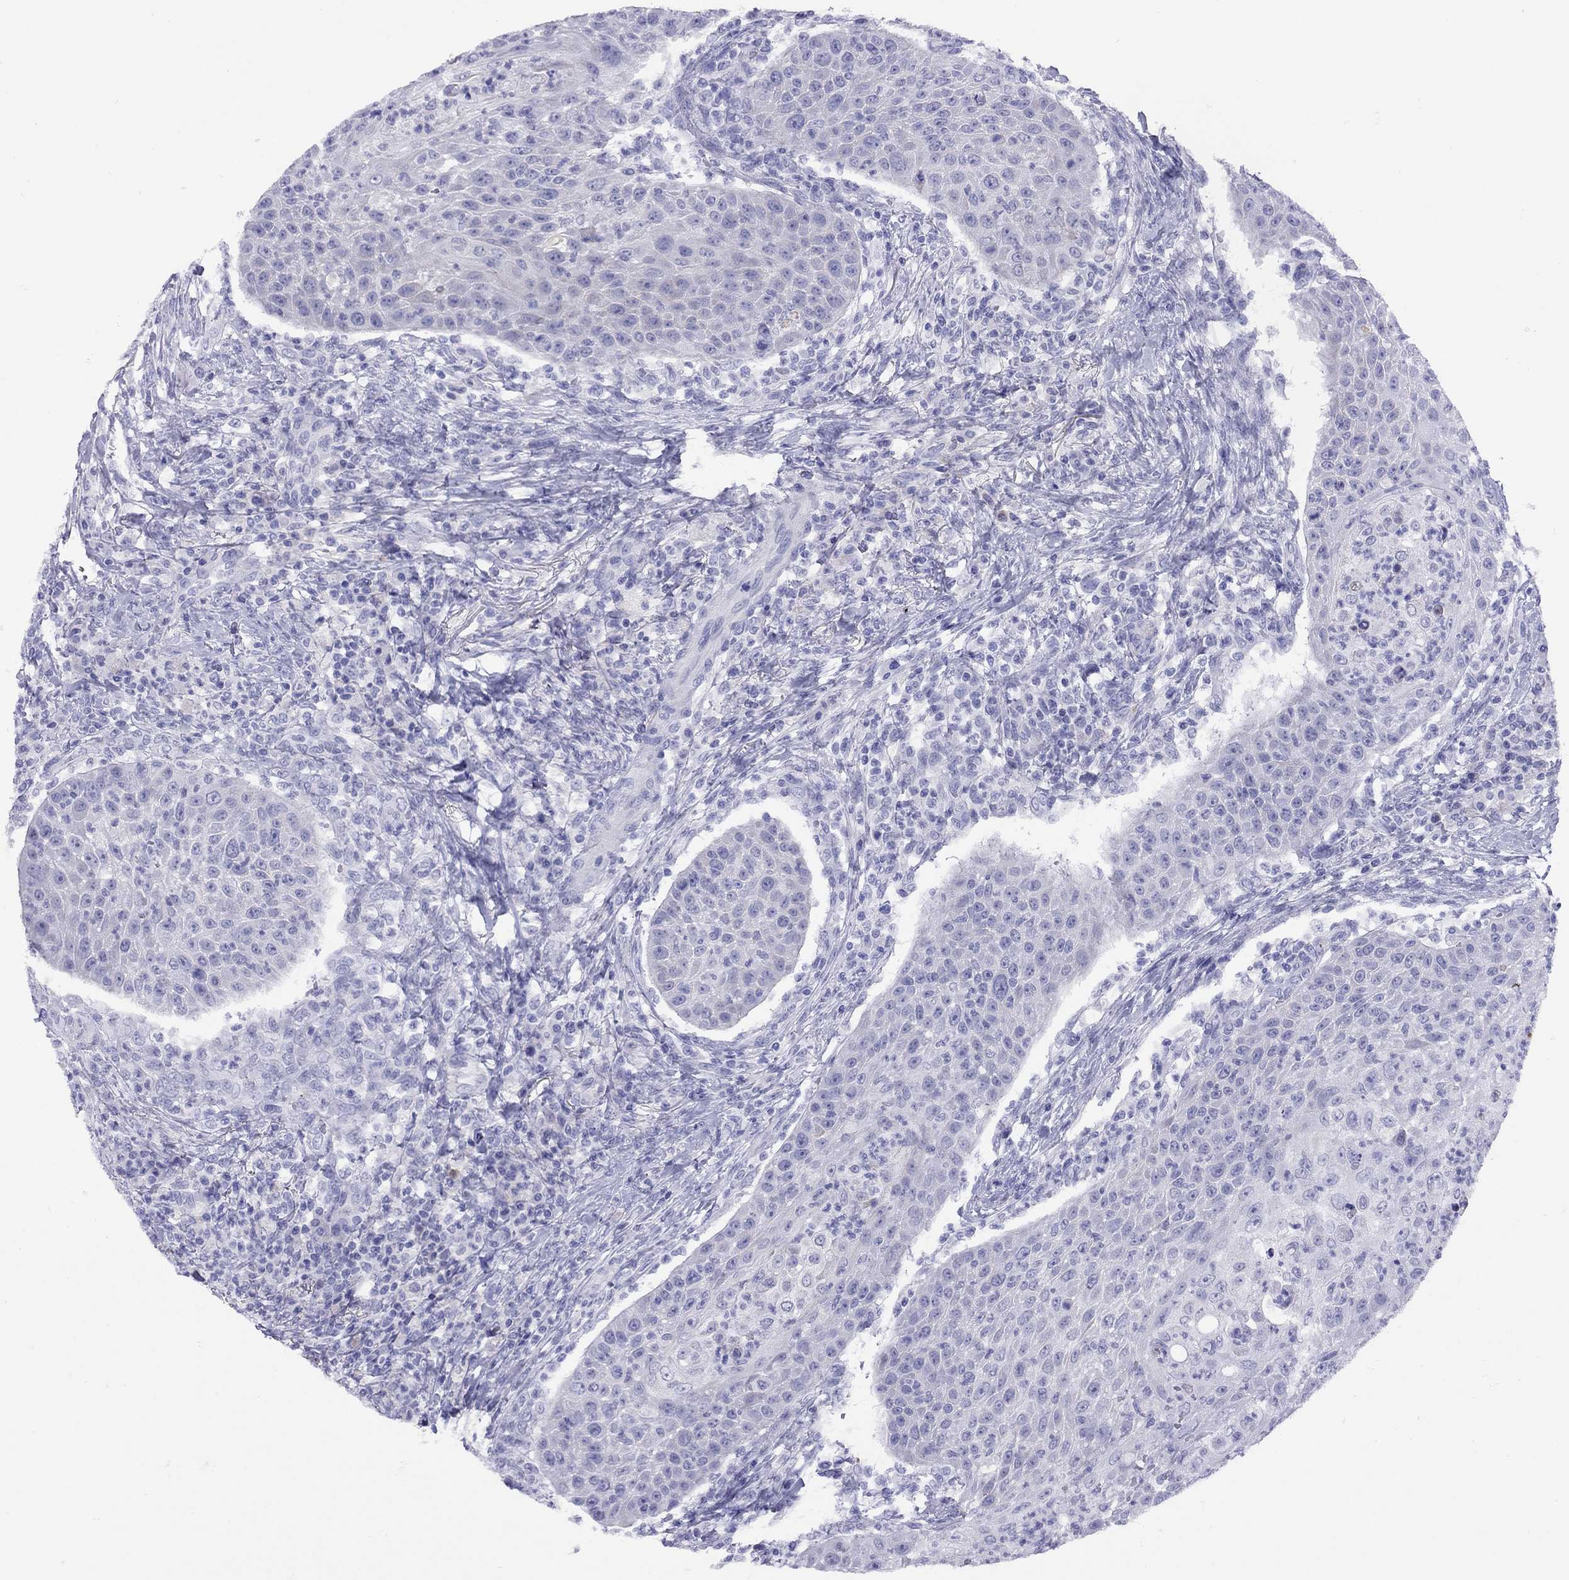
{"staining": {"intensity": "negative", "quantity": "none", "location": "none"}, "tissue": "head and neck cancer", "cell_type": "Tumor cells", "image_type": "cancer", "snomed": [{"axis": "morphology", "description": "Squamous cell carcinoma, NOS"}, {"axis": "topography", "description": "Head-Neck"}], "caption": "Immunohistochemistry (IHC) image of head and neck squamous cell carcinoma stained for a protein (brown), which reveals no staining in tumor cells.", "gene": "GRIA2", "patient": {"sex": "male", "age": 69}}